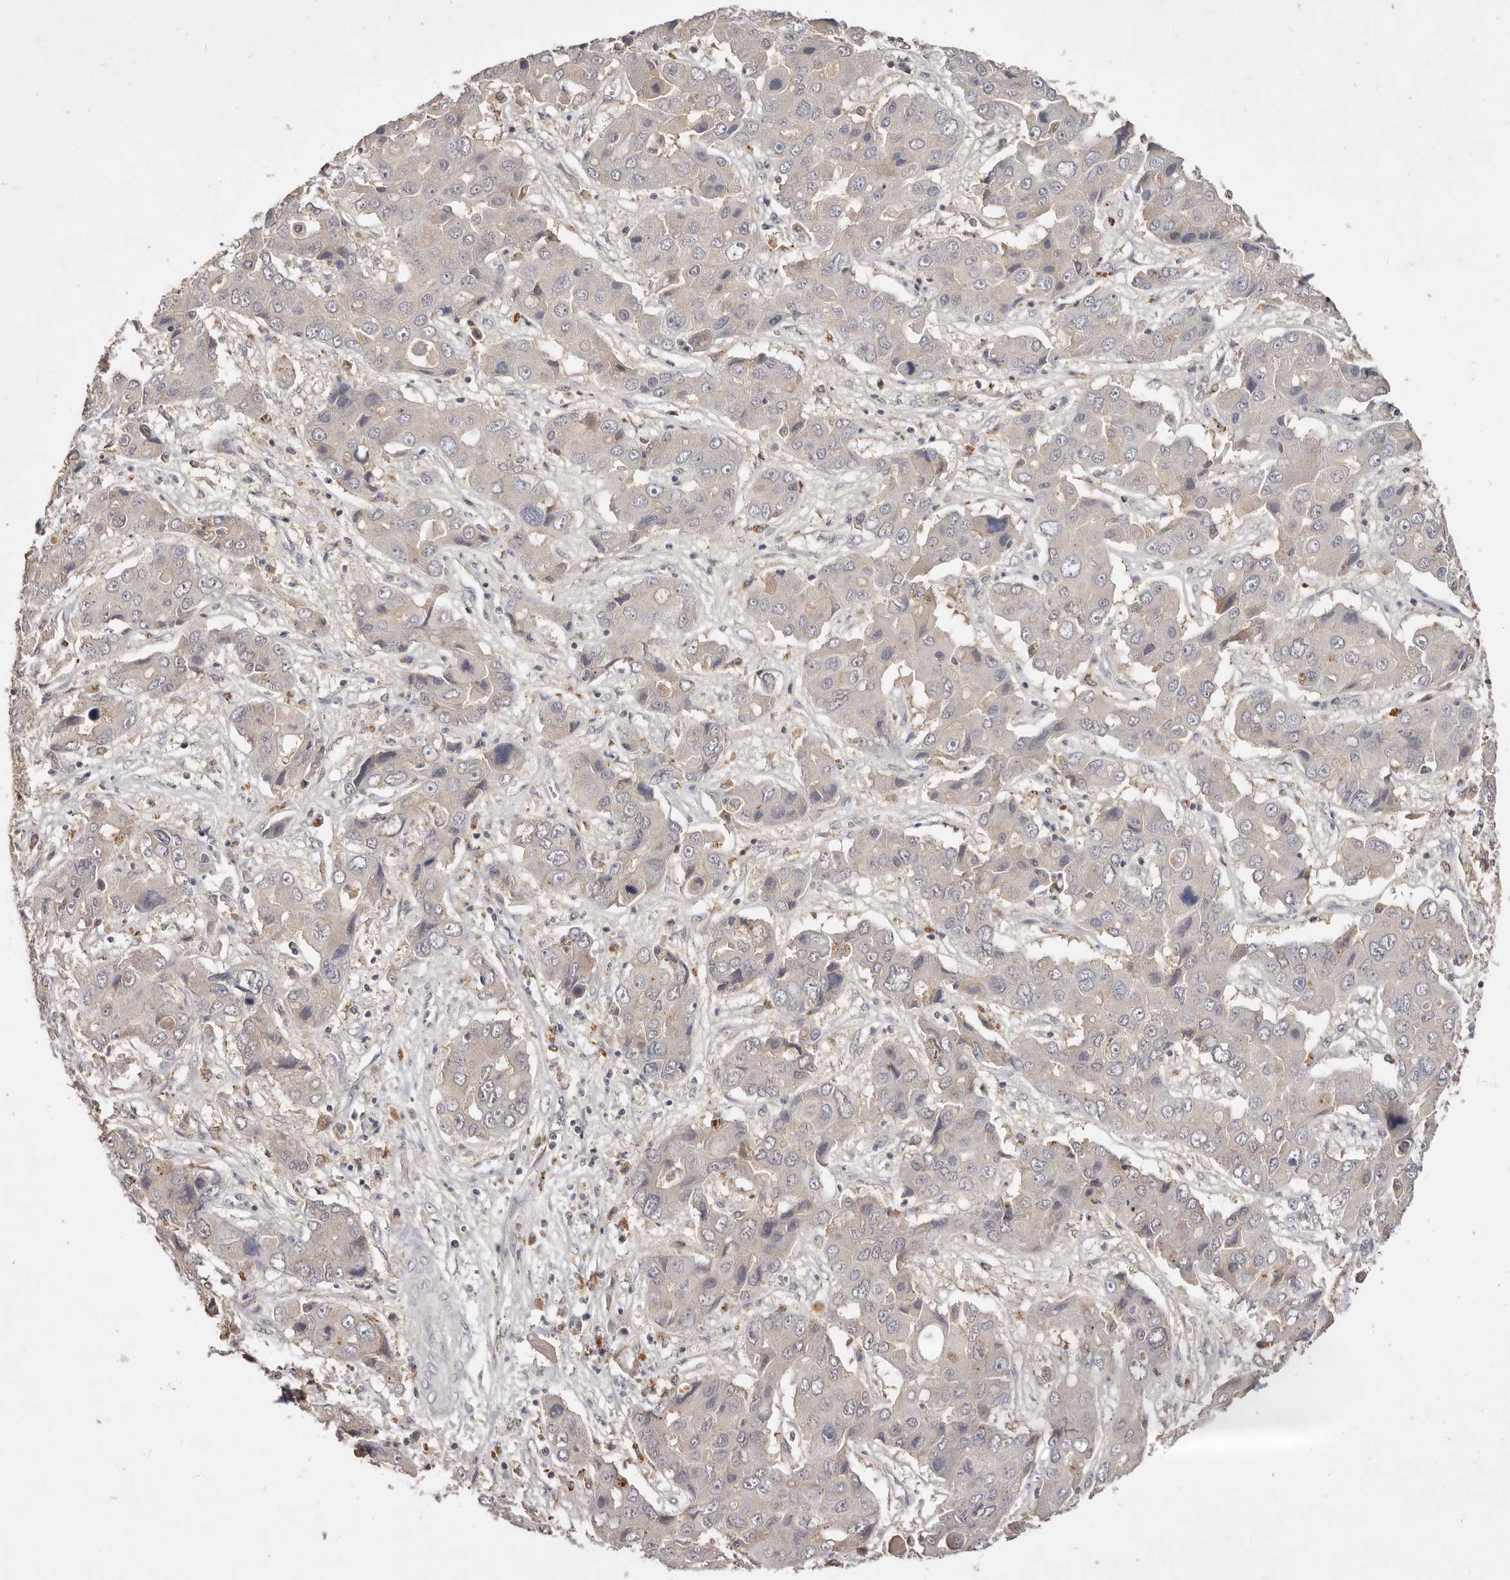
{"staining": {"intensity": "negative", "quantity": "none", "location": "none"}, "tissue": "liver cancer", "cell_type": "Tumor cells", "image_type": "cancer", "snomed": [{"axis": "morphology", "description": "Cholangiocarcinoma"}, {"axis": "topography", "description": "Liver"}], "caption": "IHC image of liver cancer (cholangiocarcinoma) stained for a protein (brown), which shows no positivity in tumor cells.", "gene": "TSPAN13", "patient": {"sex": "male", "age": 67}}